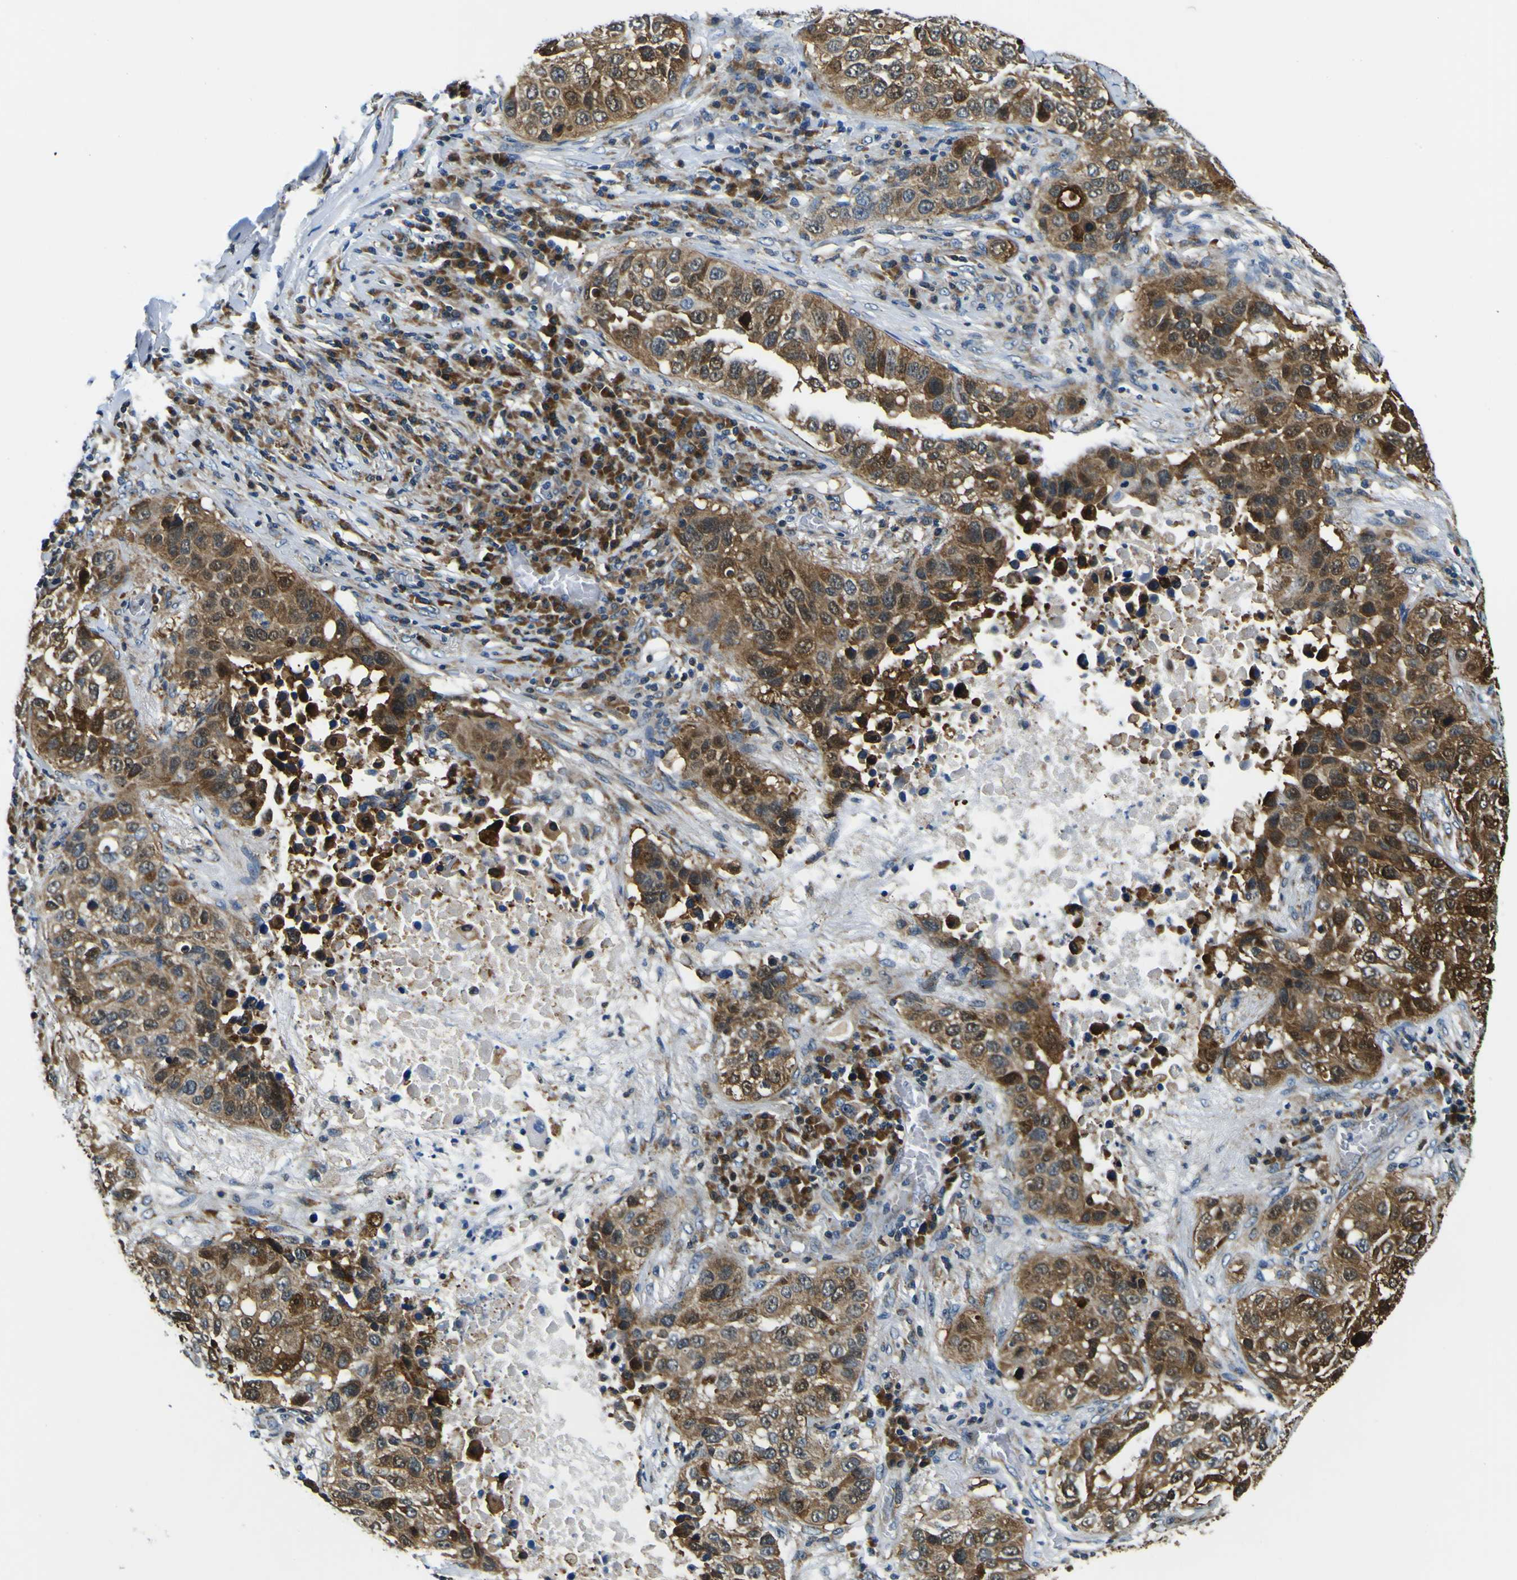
{"staining": {"intensity": "moderate", "quantity": ">75%", "location": "cytoplasmic/membranous"}, "tissue": "lung cancer", "cell_type": "Tumor cells", "image_type": "cancer", "snomed": [{"axis": "morphology", "description": "Squamous cell carcinoma, NOS"}, {"axis": "topography", "description": "Lung"}], "caption": "Moderate cytoplasmic/membranous positivity for a protein is seen in approximately >75% of tumor cells of lung cancer (squamous cell carcinoma) using IHC.", "gene": "NLRP3", "patient": {"sex": "male", "age": 57}}